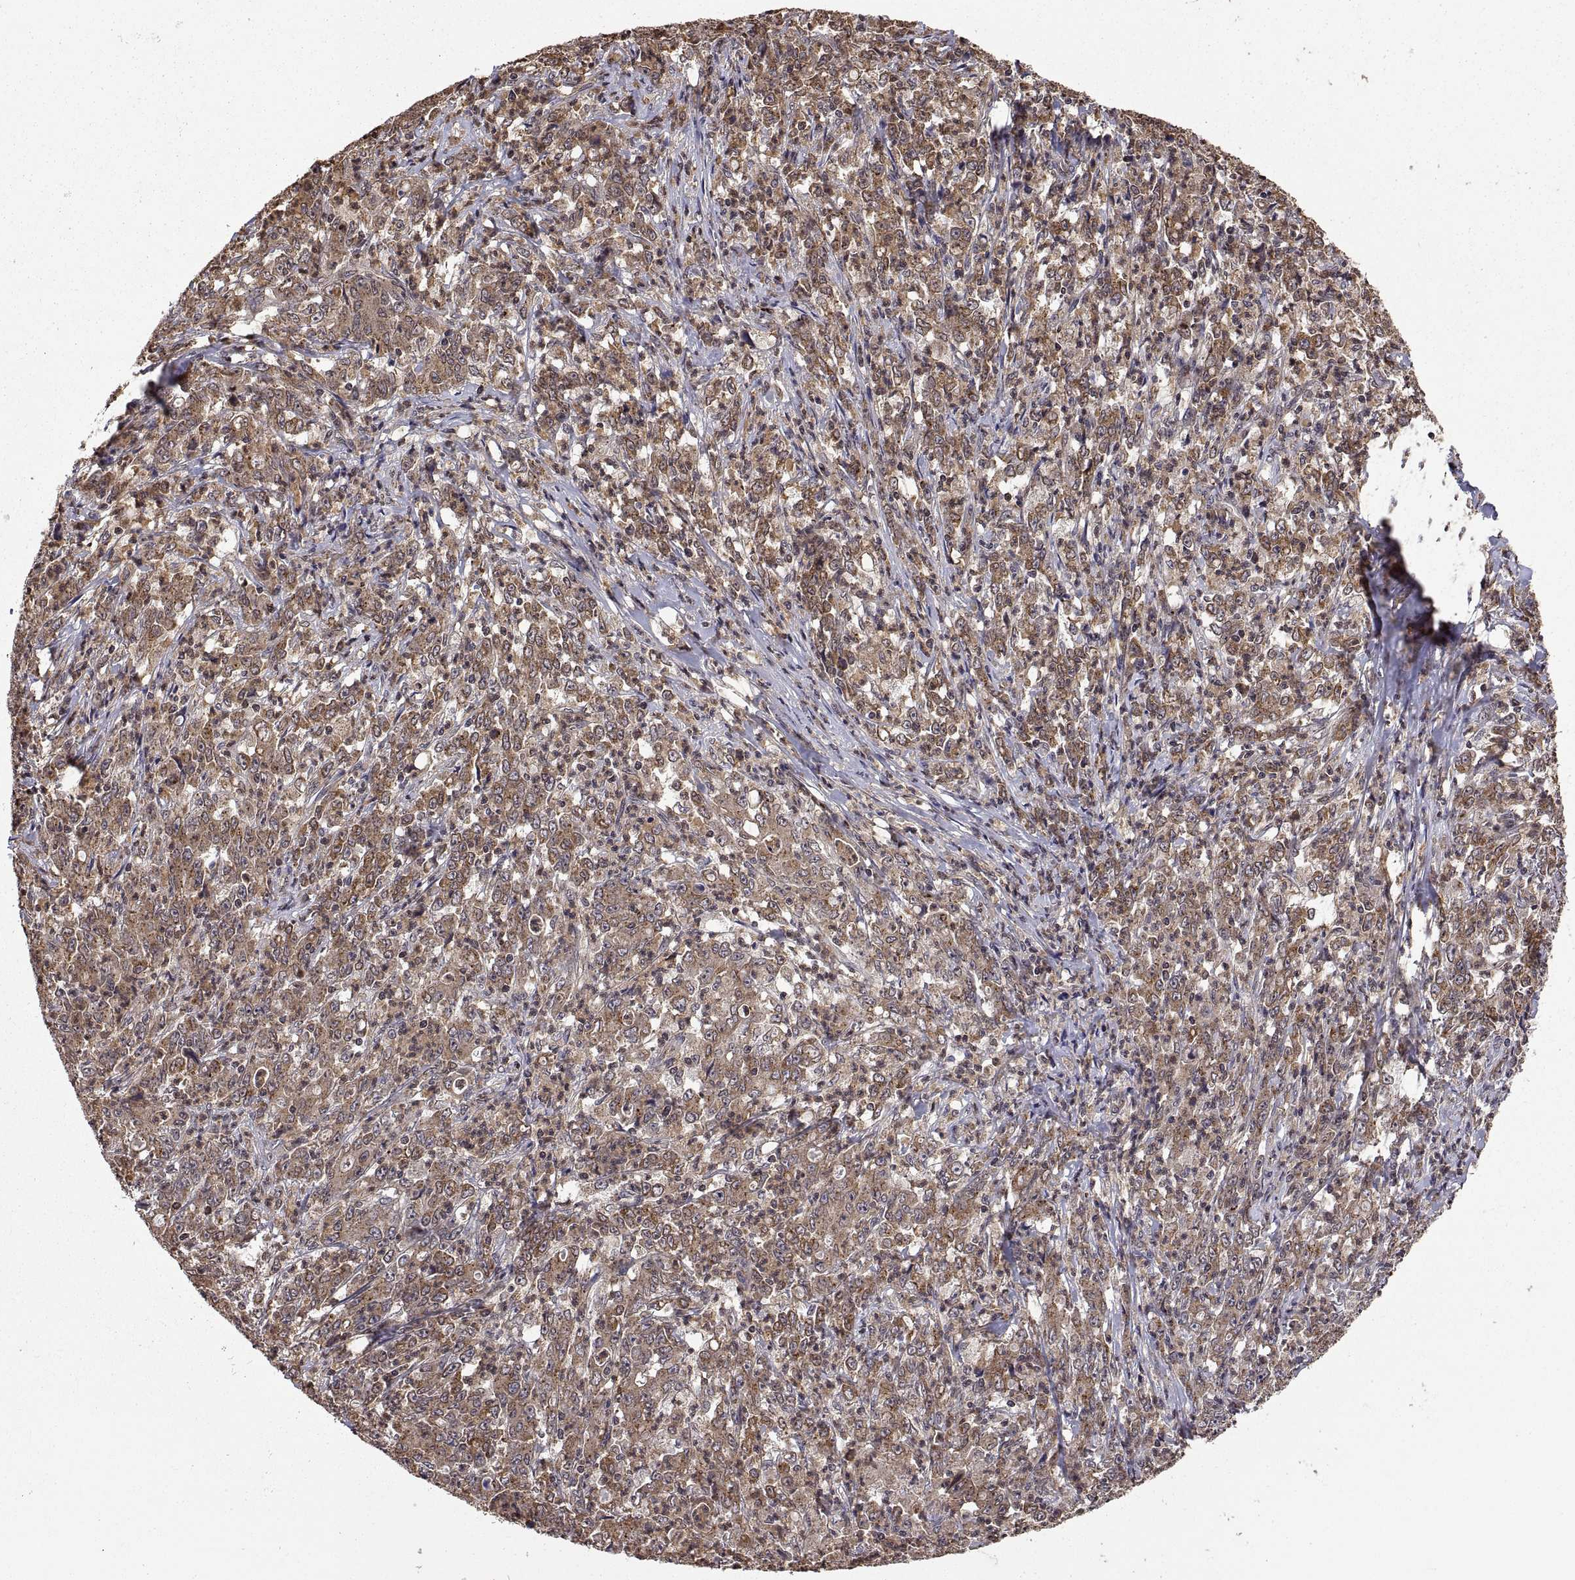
{"staining": {"intensity": "moderate", "quantity": "25%-75%", "location": "cytoplasmic/membranous"}, "tissue": "stomach cancer", "cell_type": "Tumor cells", "image_type": "cancer", "snomed": [{"axis": "morphology", "description": "Adenocarcinoma, NOS"}, {"axis": "topography", "description": "Stomach, lower"}], "caption": "Immunohistochemical staining of stomach adenocarcinoma reveals medium levels of moderate cytoplasmic/membranous staining in approximately 25%-75% of tumor cells.", "gene": "ZNRF2", "patient": {"sex": "female", "age": 71}}